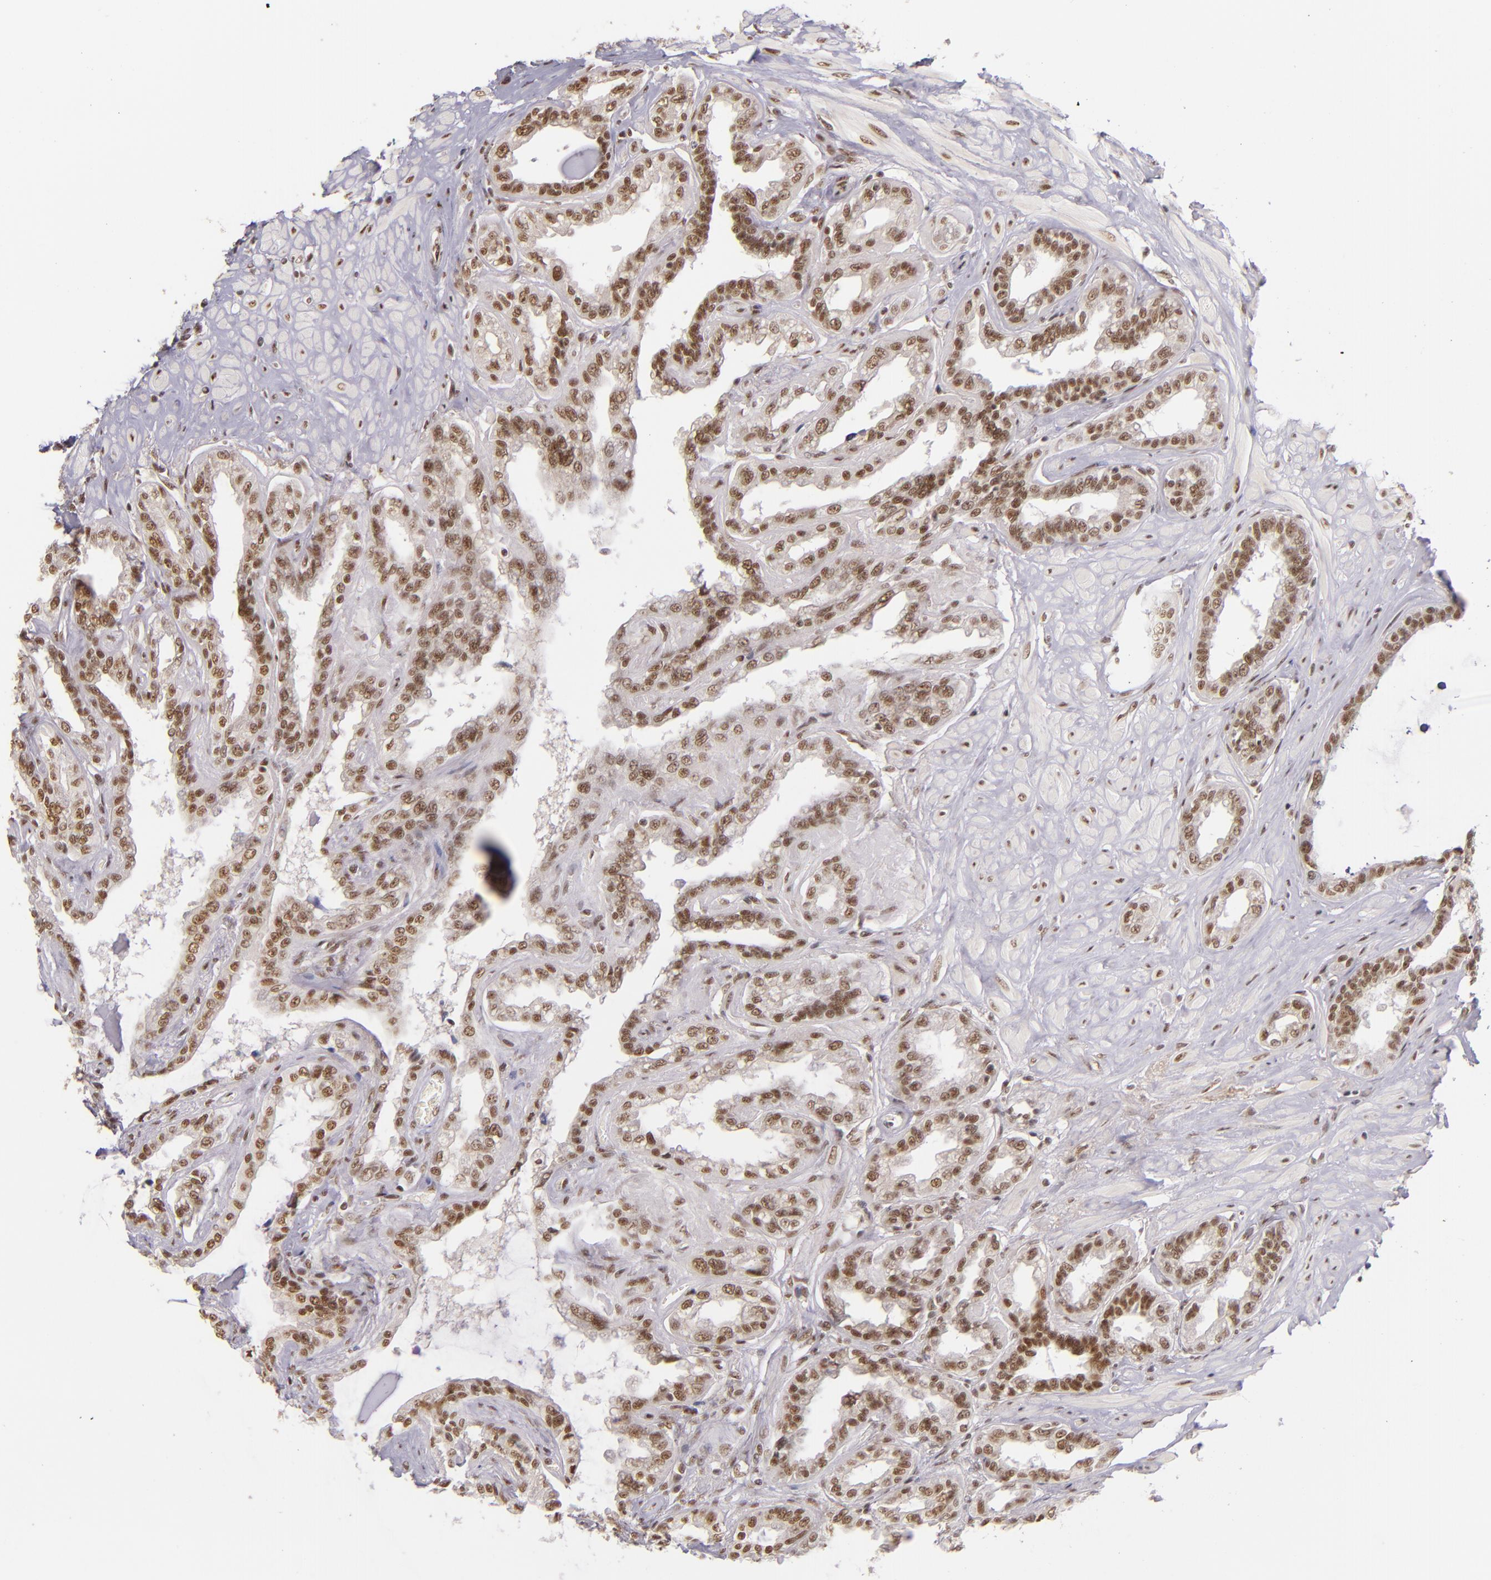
{"staining": {"intensity": "moderate", "quantity": ">75%", "location": "nuclear"}, "tissue": "seminal vesicle", "cell_type": "Glandular cells", "image_type": "normal", "snomed": [{"axis": "morphology", "description": "Normal tissue, NOS"}, {"axis": "morphology", "description": "Inflammation, NOS"}, {"axis": "topography", "description": "Urinary bladder"}, {"axis": "topography", "description": "Prostate"}, {"axis": "topography", "description": "Seminal veicle"}], "caption": "High-power microscopy captured an IHC image of benign seminal vesicle, revealing moderate nuclear positivity in about >75% of glandular cells. Ihc stains the protein in brown and the nuclei are stained blue.", "gene": "ZNF148", "patient": {"sex": "male", "age": 82}}